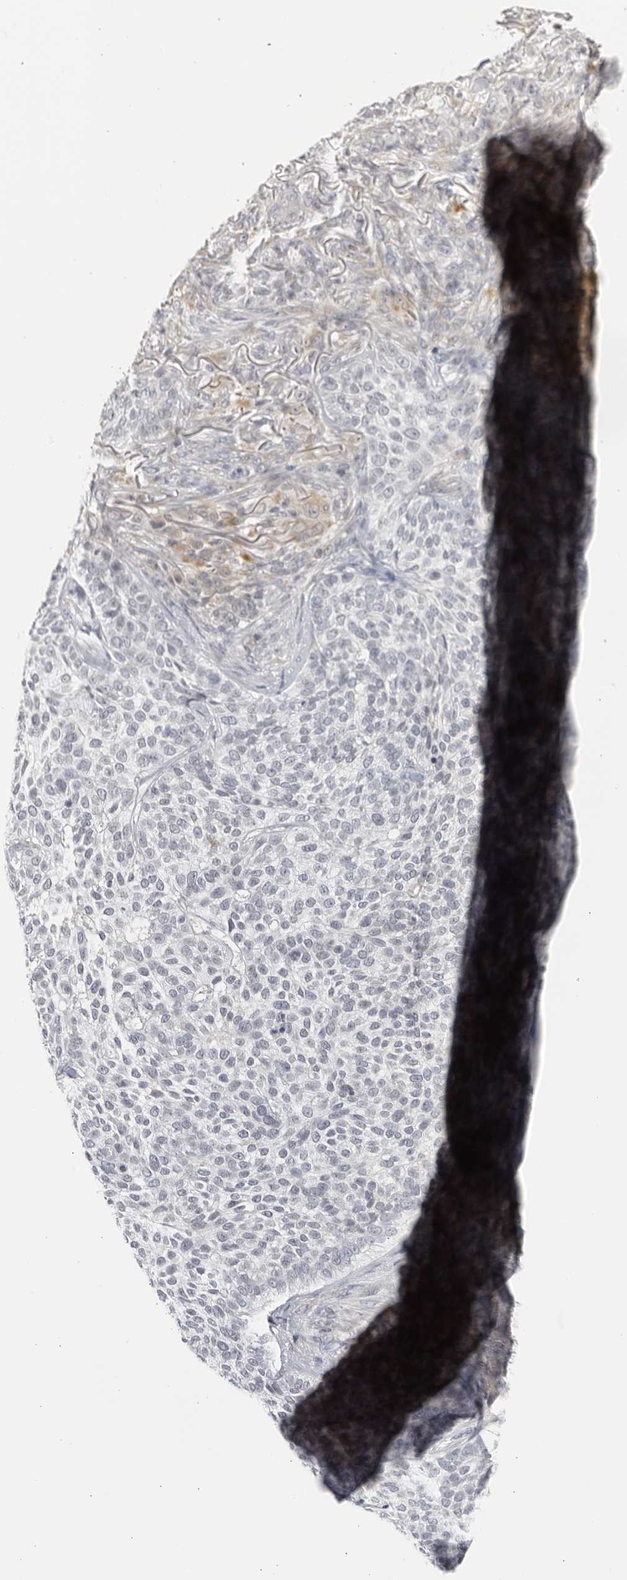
{"staining": {"intensity": "negative", "quantity": "none", "location": "none"}, "tissue": "skin cancer", "cell_type": "Tumor cells", "image_type": "cancer", "snomed": [{"axis": "morphology", "description": "Basal cell carcinoma"}, {"axis": "topography", "description": "Skin"}], "caption": "Immunohistochemistry photomicrograph of human basal cell carcinoma (skin) stained for a protein (brown), which reveals no expression in tumor cells.", "gene": "CNBD1", "patient": {"sex": "female", "age": 64}}